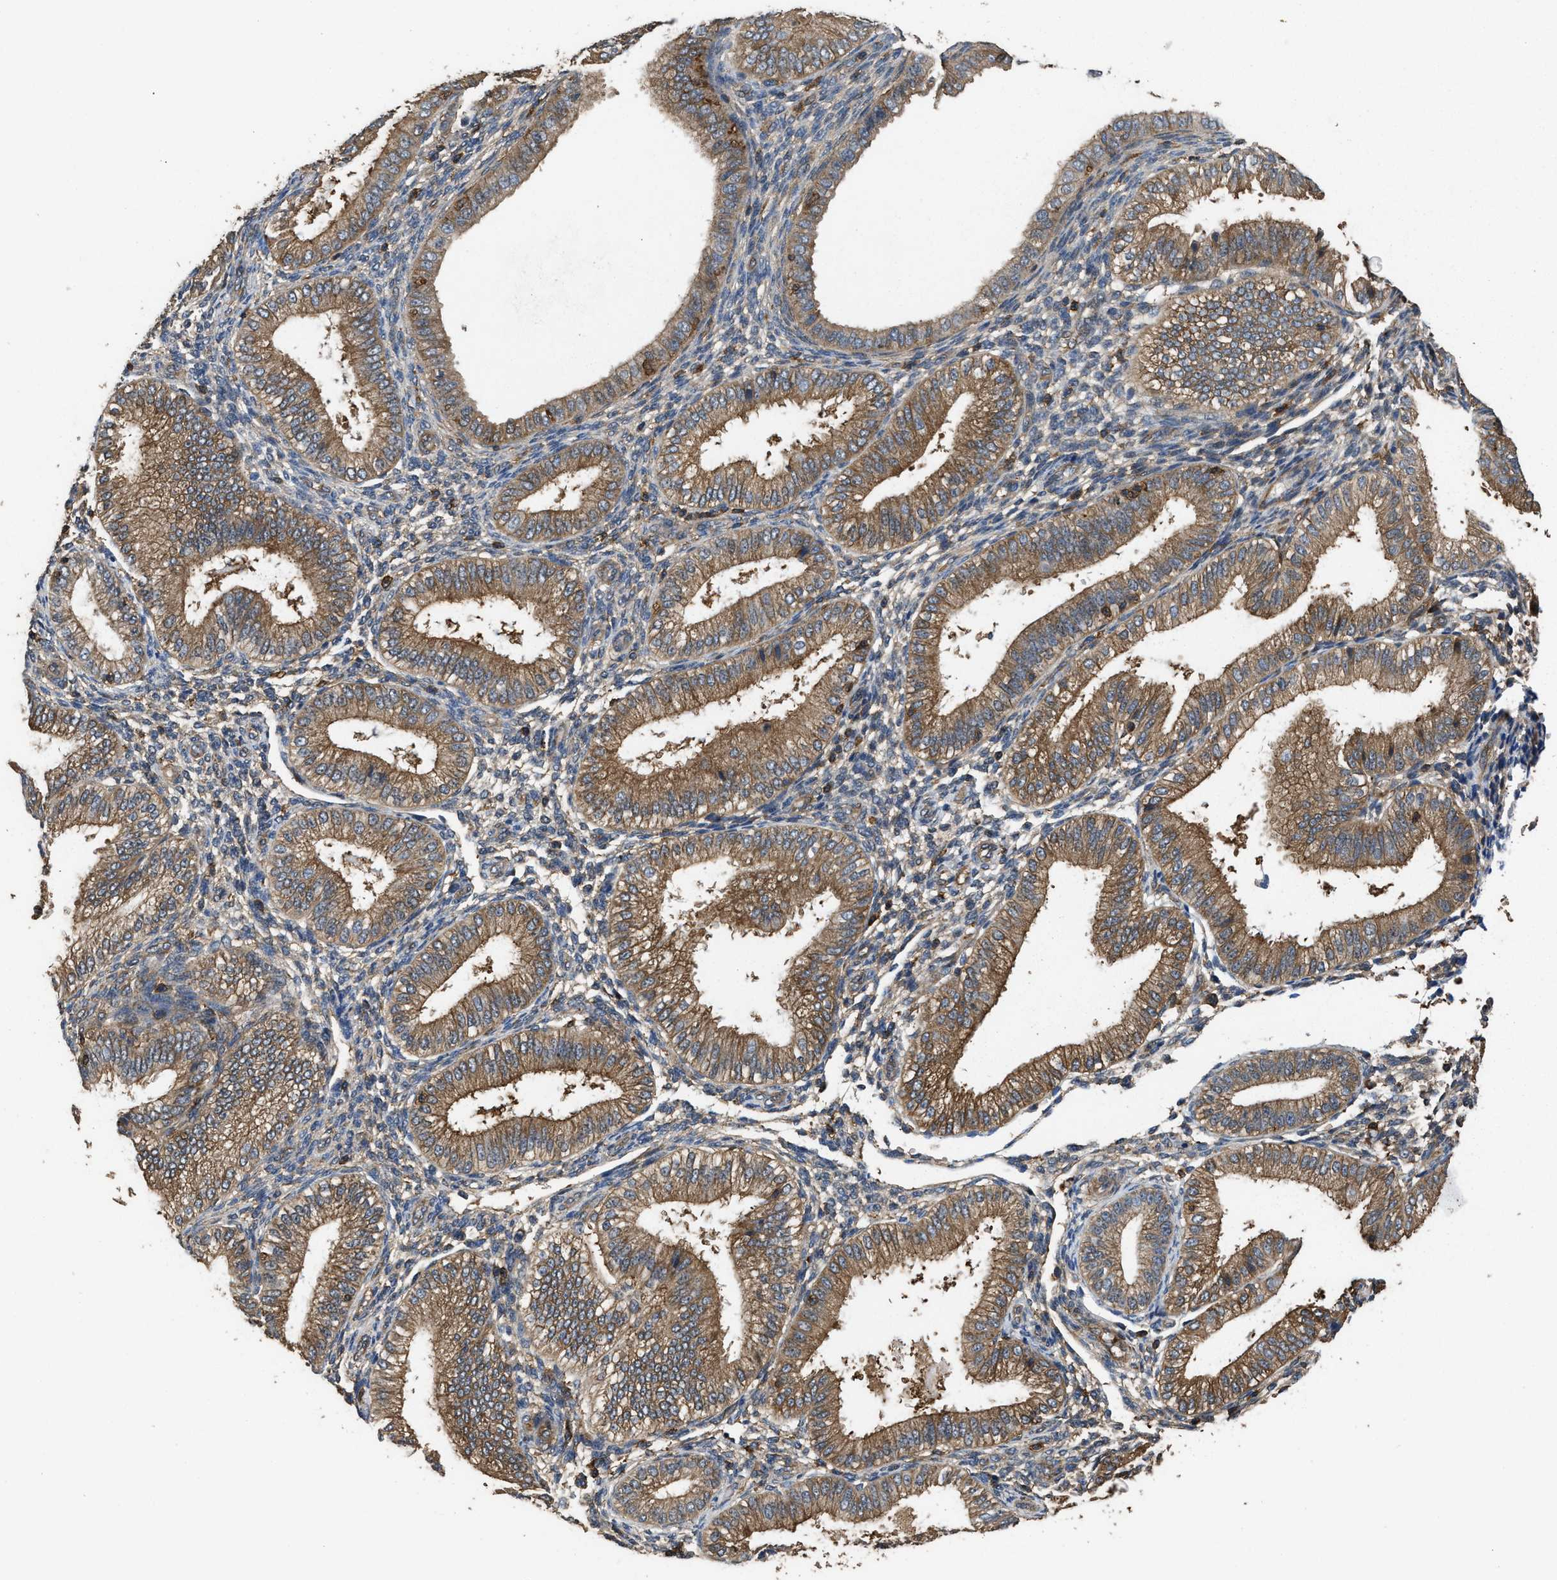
{"staining": {"intensity": "weak", "quantity": "25%-75%", "location": "cytoplasmic/membranous"}, "tissue": "endometrium", "cell_type": "Cells in endometrial stroma", "image_type": "normal", "snomed": [{"axis": "morphology", "description": "Normal tissue, NOS"}, {"axis": "topography", "description": "Endometrium"}], "caption": "Protein staining of benign endometrium reveals weak cytoplasmic/membranous expression in approximately 25%-75% of cells in endometrial stroma.", "gene": "LINGO2", "patient": {"sex": "female", "age": 39}}